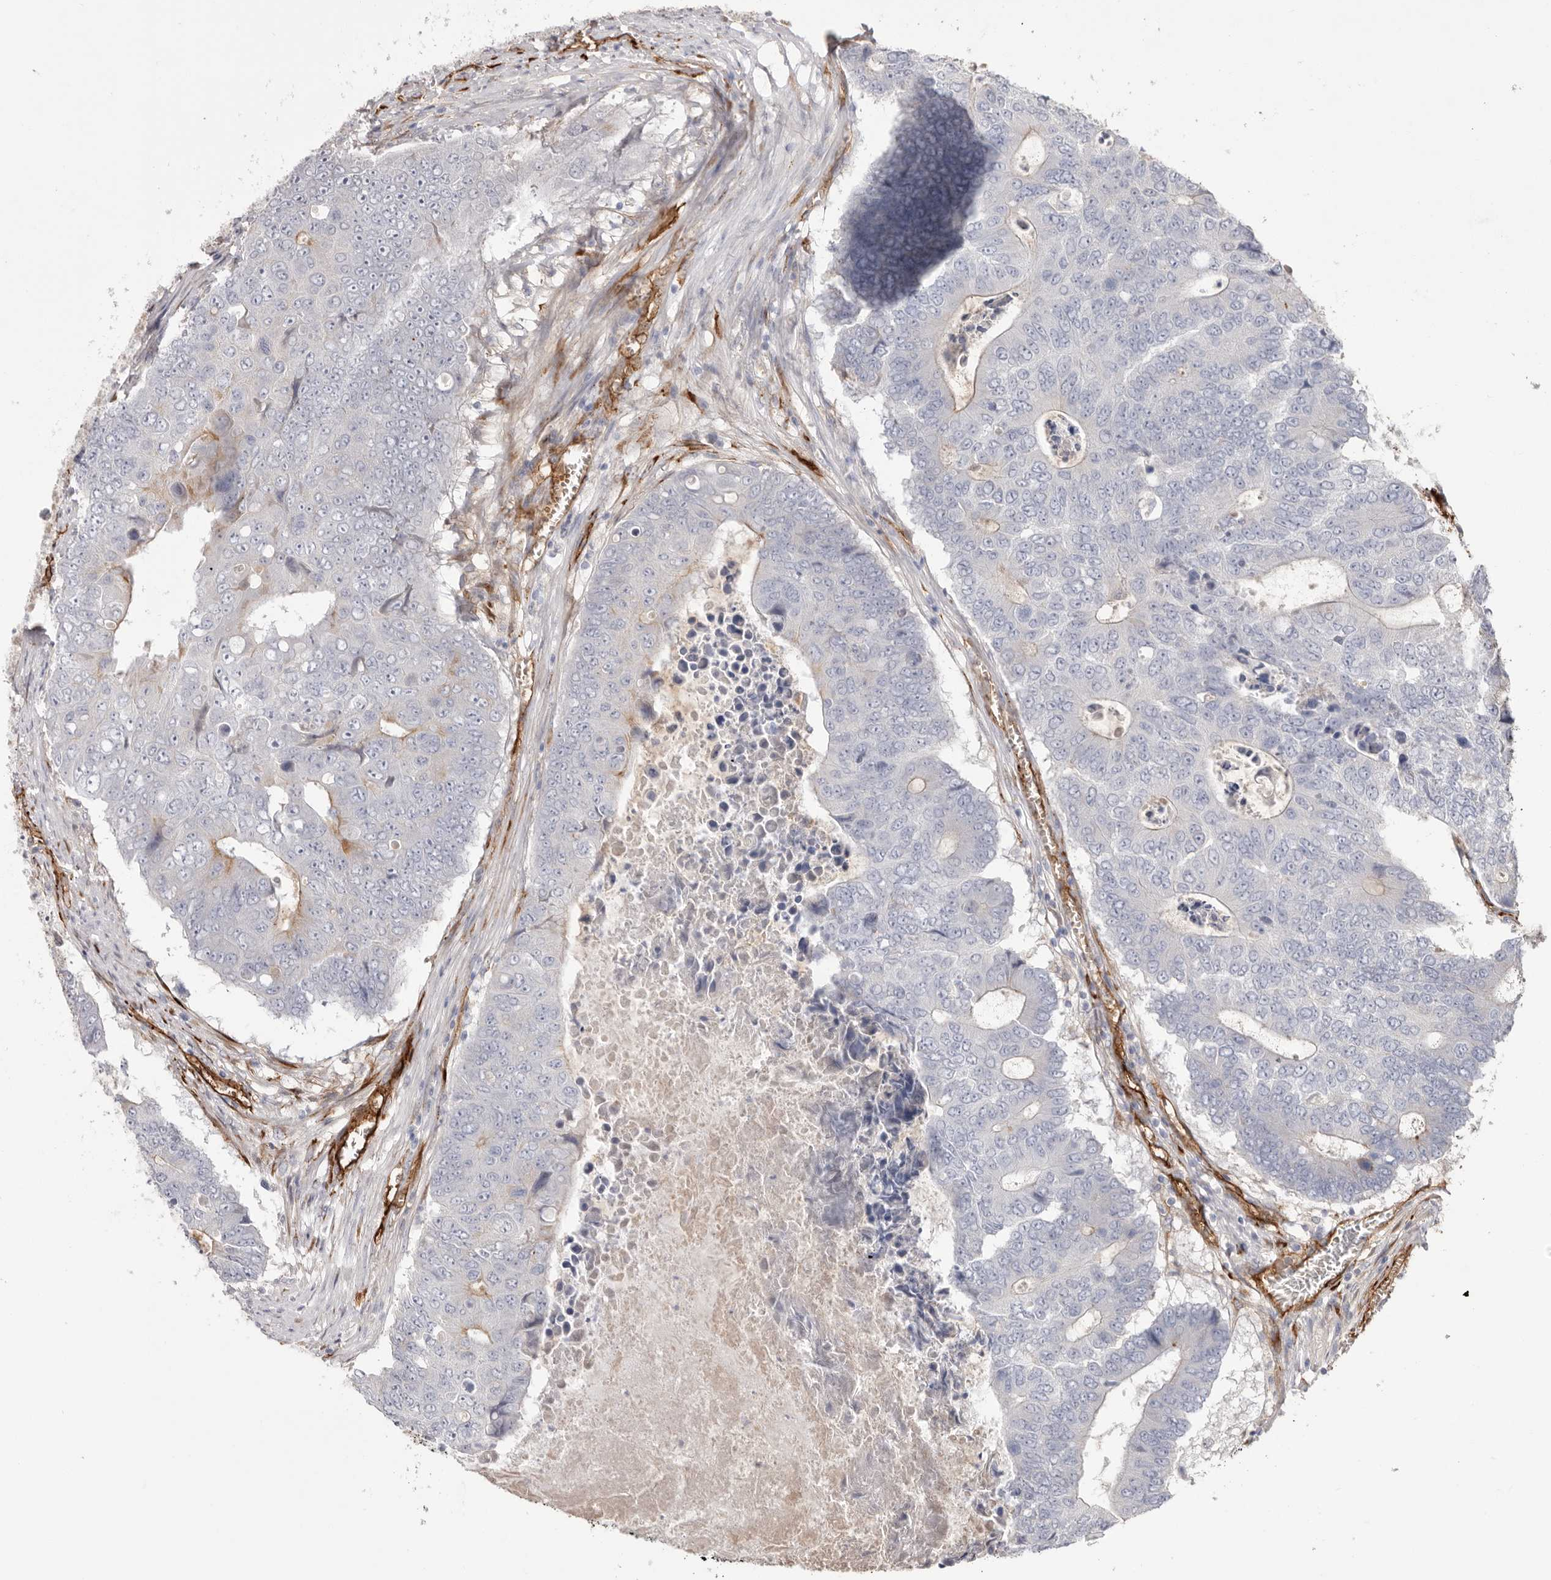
{"staining": {"intensity": "negative", "quantity": "none", "location": "none"}, "tissue": "colorectal cancer", "cell_type": "Tumor cells", "image_type": "cancer", "snomed": [{"axis": "morphology", "description": "Adenocarcinoma, NOS"}, {"axis": "topography", "description": "Colon"}], "caption": "Immunohistochemical staining of colorectal adenocarcinoma shows no significant positivity in tumor cells.", "gene": "LRRC66", "patient": {"sex": "male", "age": 87}}